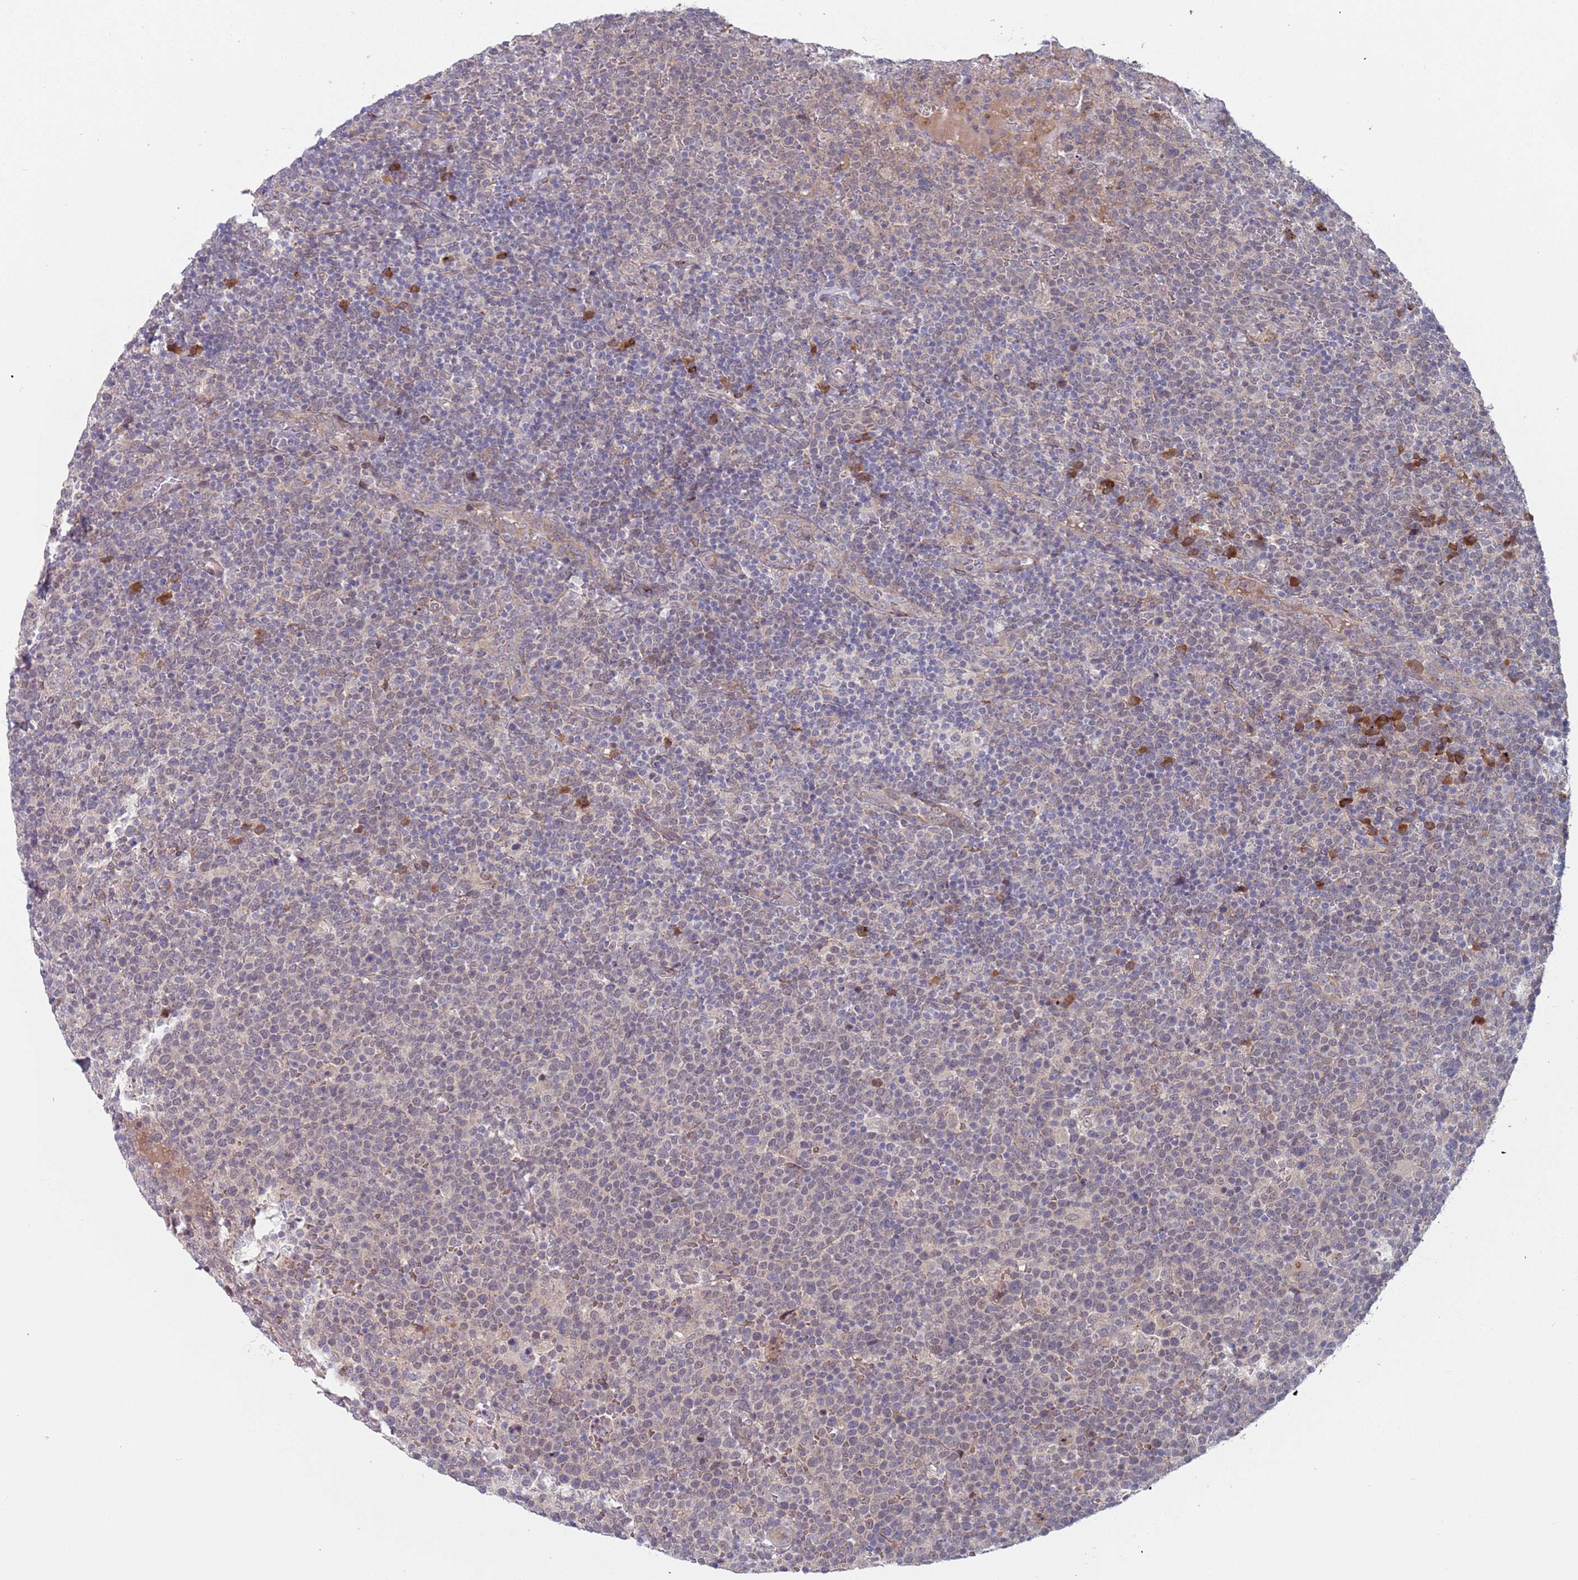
{"staining": {"intensity": "negative", "quantity": "none", "location": "none"}, "tissue": "lymphoma", "cell_type": "Tumor cells", "image_type": "cancer", "snomed": [{"axis": "morphology", "description": "Malignant lymphoma, non-Hodgkin's type, High grade"}, {"axis": "topography", "description": "Lymph node"}], "caption": "Immunohistochemistry image of malignant lymphoma, non-Hodgkin's type (high-grade) stained for a protein (brown), which demonstrates no expression in tumor cells. Nuclei are stained in blue.", "gene": "ZNF140", "patient": {"sex": "male", "age": 61}}